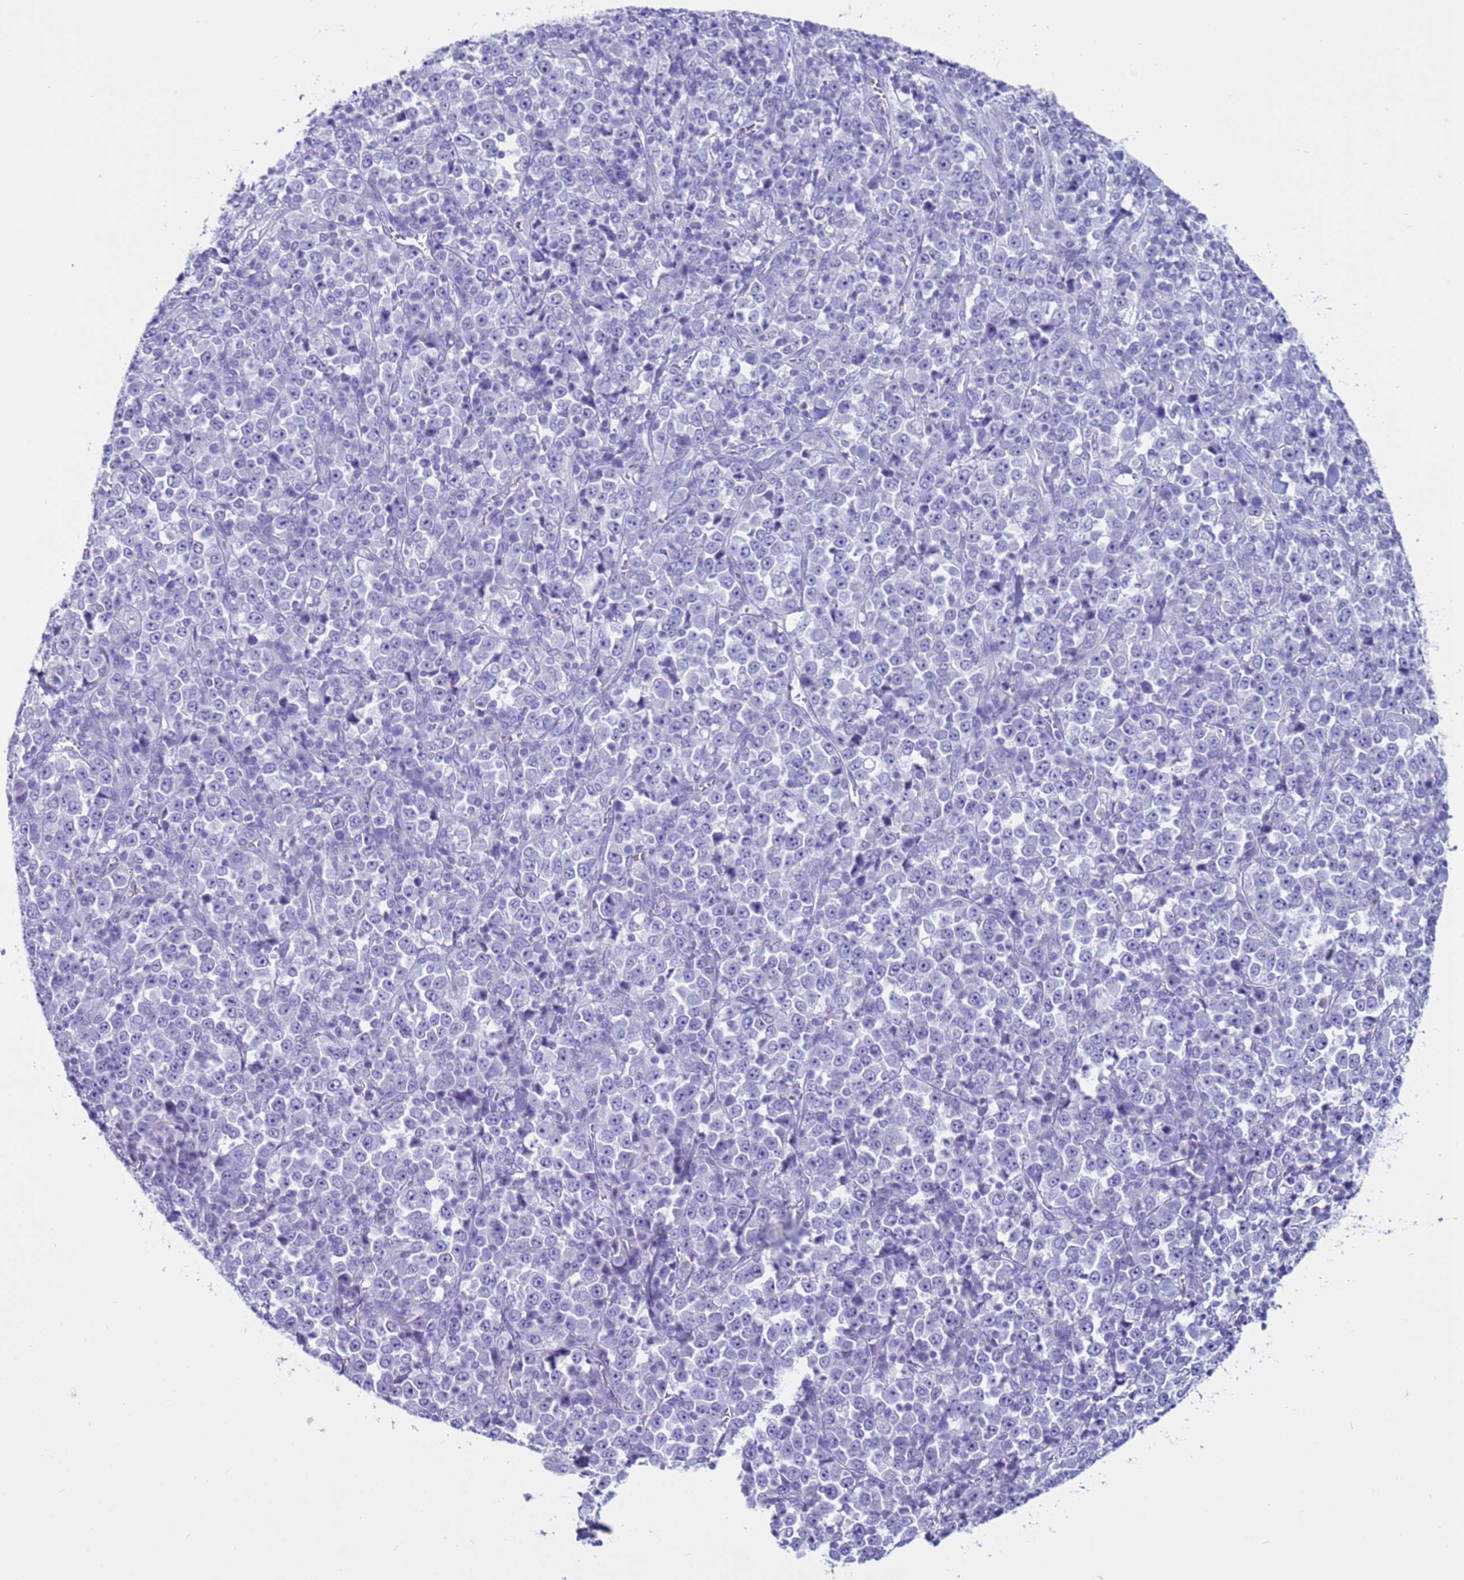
{"staining": {"intensity": "negative", "quantity": "none", "location": "none"}, "tissue": "stomach cancer", "cell_type": "Tumor cells", "image_type": "cancer", "snomed": [{"axis": "morphology", "description": "Normal tissue, NOS"}, {"axis": "morphology", "description": "Adenocarcinoma, NOS"}, {"axis": "topography", "description": "Stomach, upper"}, {"axis": "topography", "description": "Stomach"}], "caption": "The immunohistochemistry image has no significant staining in tumor cells of stomach adenocarcinoma tissue.", "gene": "CST4", "patient": {"sex": "male", "age": 59}}